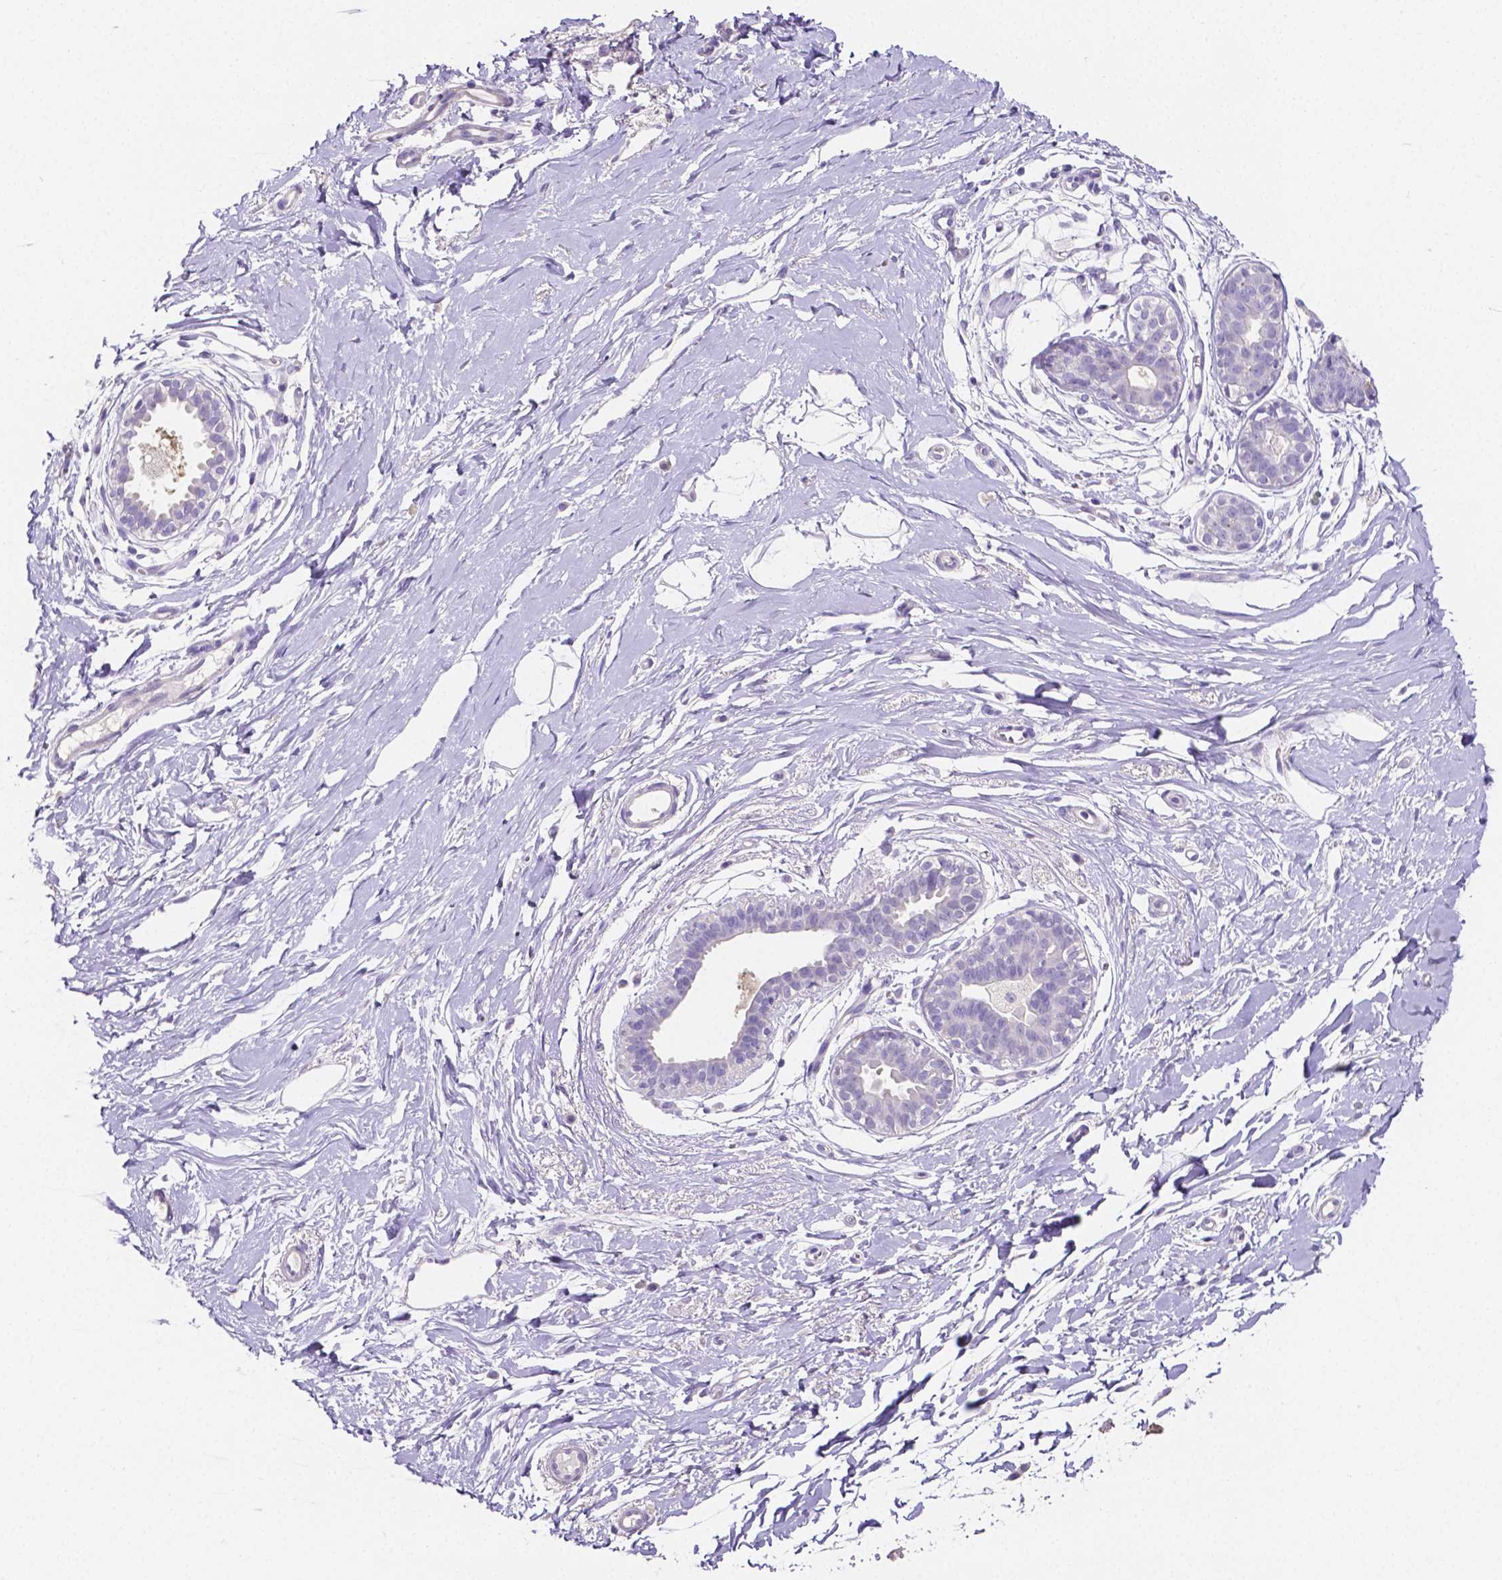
{"staining": {"intensity": "negative", "quantity": "none", "location": "none"}, "tissue": "breast", "cell_type": "Adipocytes", "image_type": "normal", "snomed": [{"axis": "morphology", "description": "Normal tissue, NOS"}, {"axis": "topography", "description": "Breast"}], "caption": "The immunohistochemistry photomicrograph has no significant positivity in adipocytes of breast.", "gene": "SLC22A2", "patient": {"sex": "female", "age": 49}}